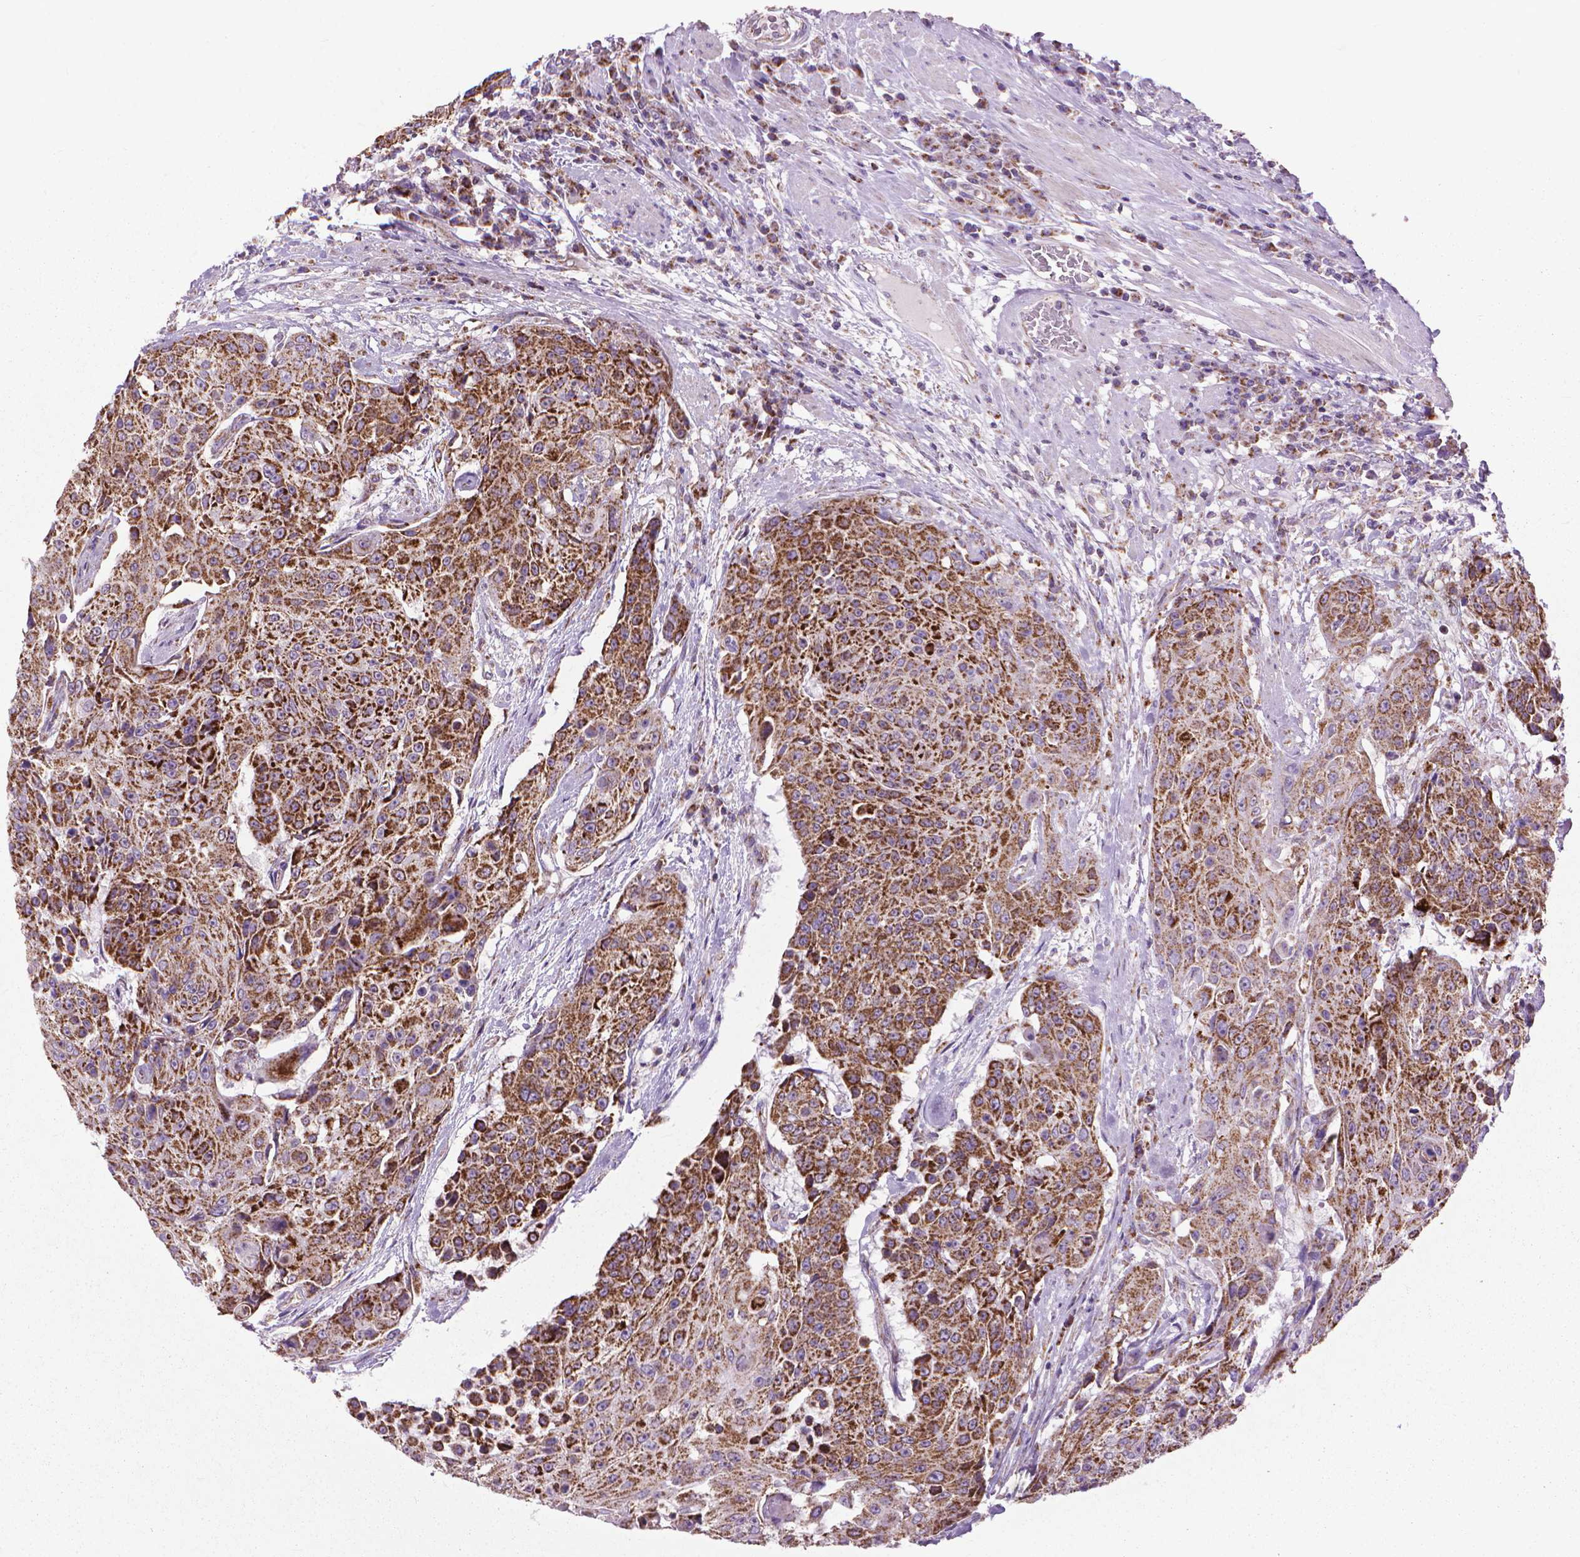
{"staining": {"intensity": "strong", "quantity": ">75%", "location": "cytoplasmic/membranous"}, "tissue": "urothelial cancer", "cell_type": "Tumor cells", "image_type": "cancer", "snomed": [{"axis": "morphology", "description": "Urothelial carcinoma, High grade"}, {"axis": "topography", "description": "Urinary bladder"}], "caption": "Protein staining by immunohistochemistry (IHC) shows strong cytoplasmic/membranous expression in approximately >75% of tumor cells in urothelial cancer. (DAB (3,3'-diaminobenzidine) = brown stain, brightfield microscopy at high magnification).", "gene": "VDAC1", "patient": {"sex": "female", "age": 63}}